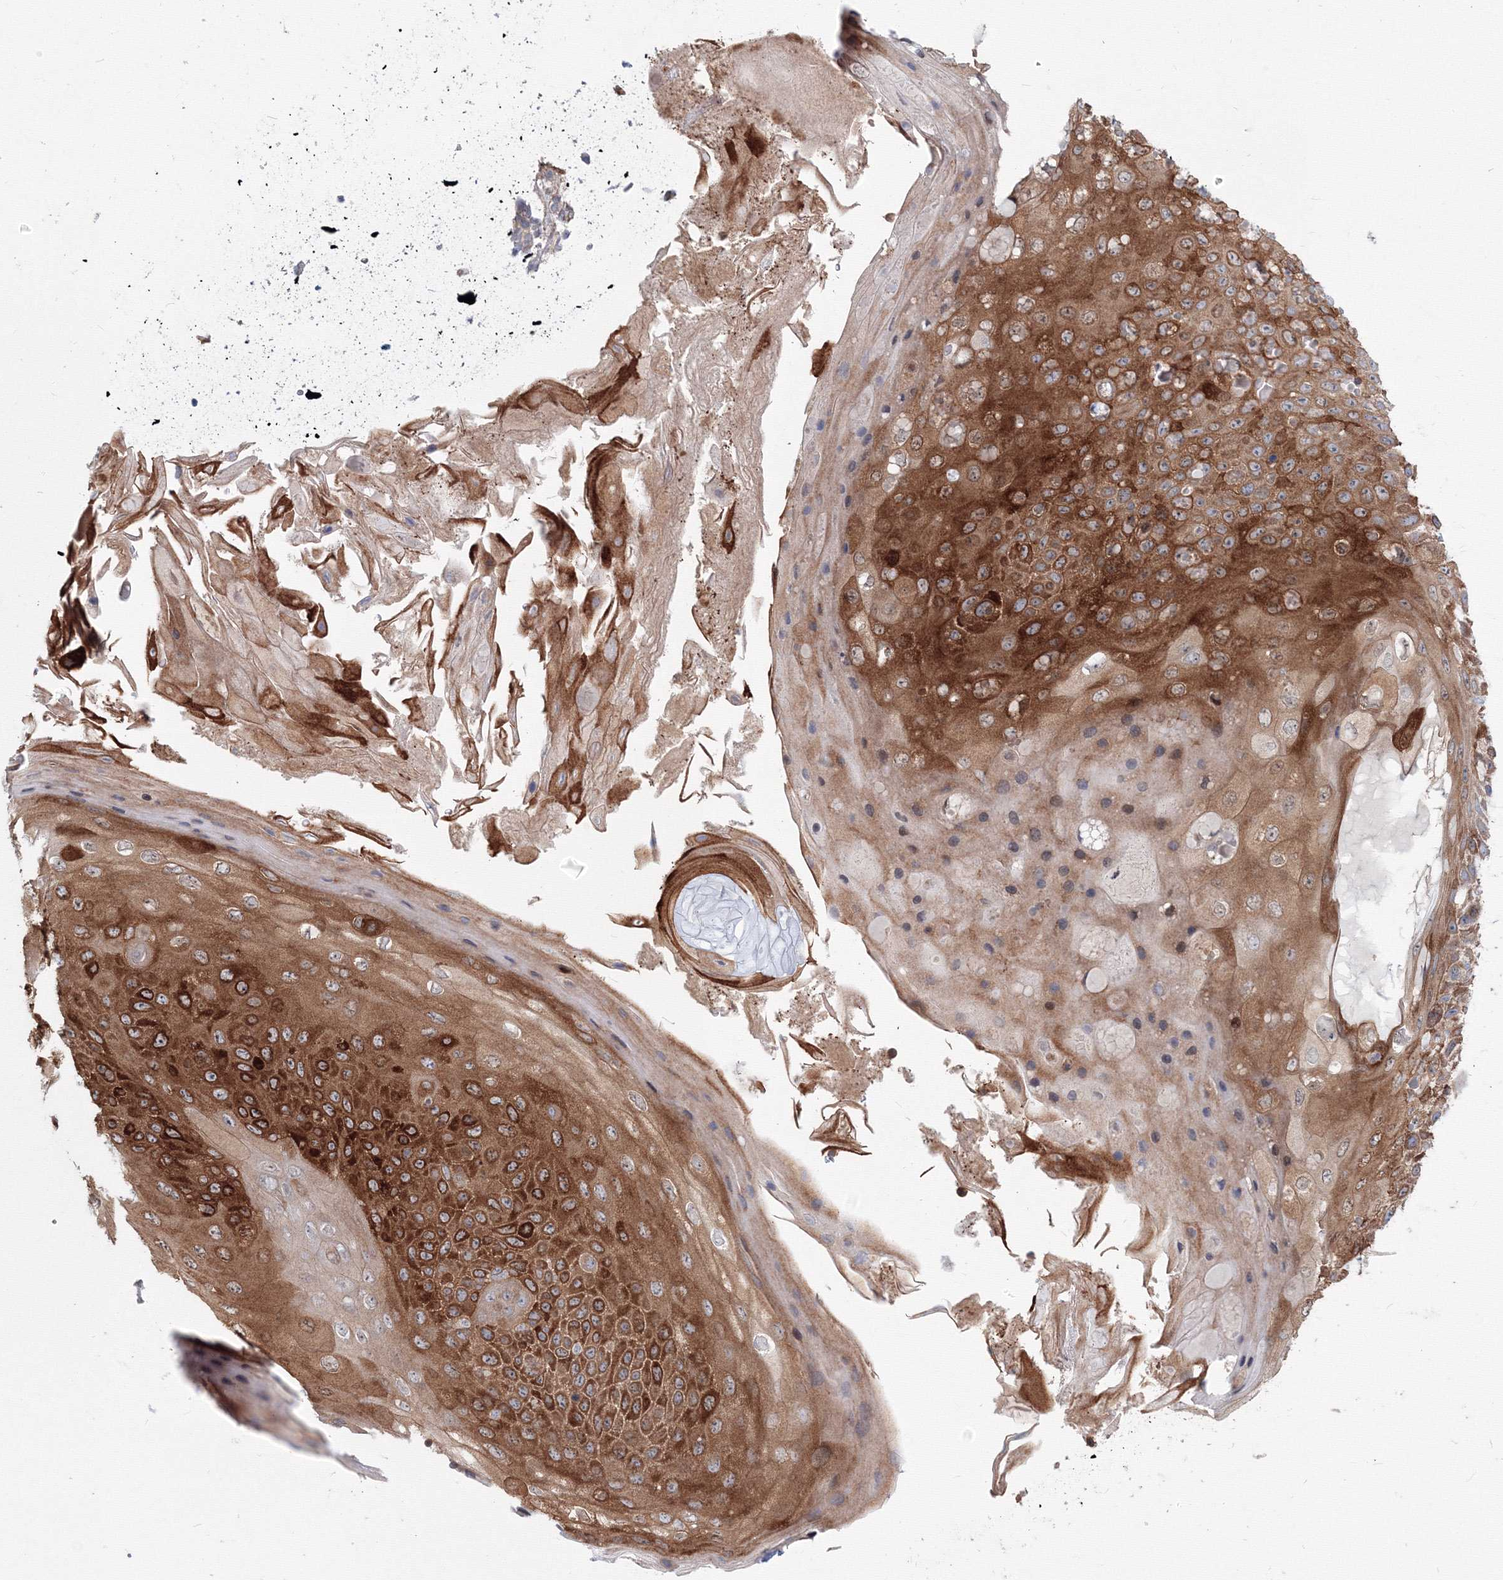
{"staining": {"intensity": "strong", "quantity": ">75%", "location": "cytoplasmic/membranous"}, "tissue": "skin cancer", "cell_type": "Tumor cells", "image_type": "cancer", "snomed": [{"axis": "morphology", "description": "Squamous cell carcinoma, NOS"}, {"axis": "topography", "description": "Skin"}], "caption": "DAB immunohistochemical staining of skin cancer demonstrates strong cytoplasmic/membranous protein expression in approximately >75% of tumor cells. Nuclei are stained in blue.", "gene": "SH3PXD2A", "patient": {"sex": "female", "age": 88}}